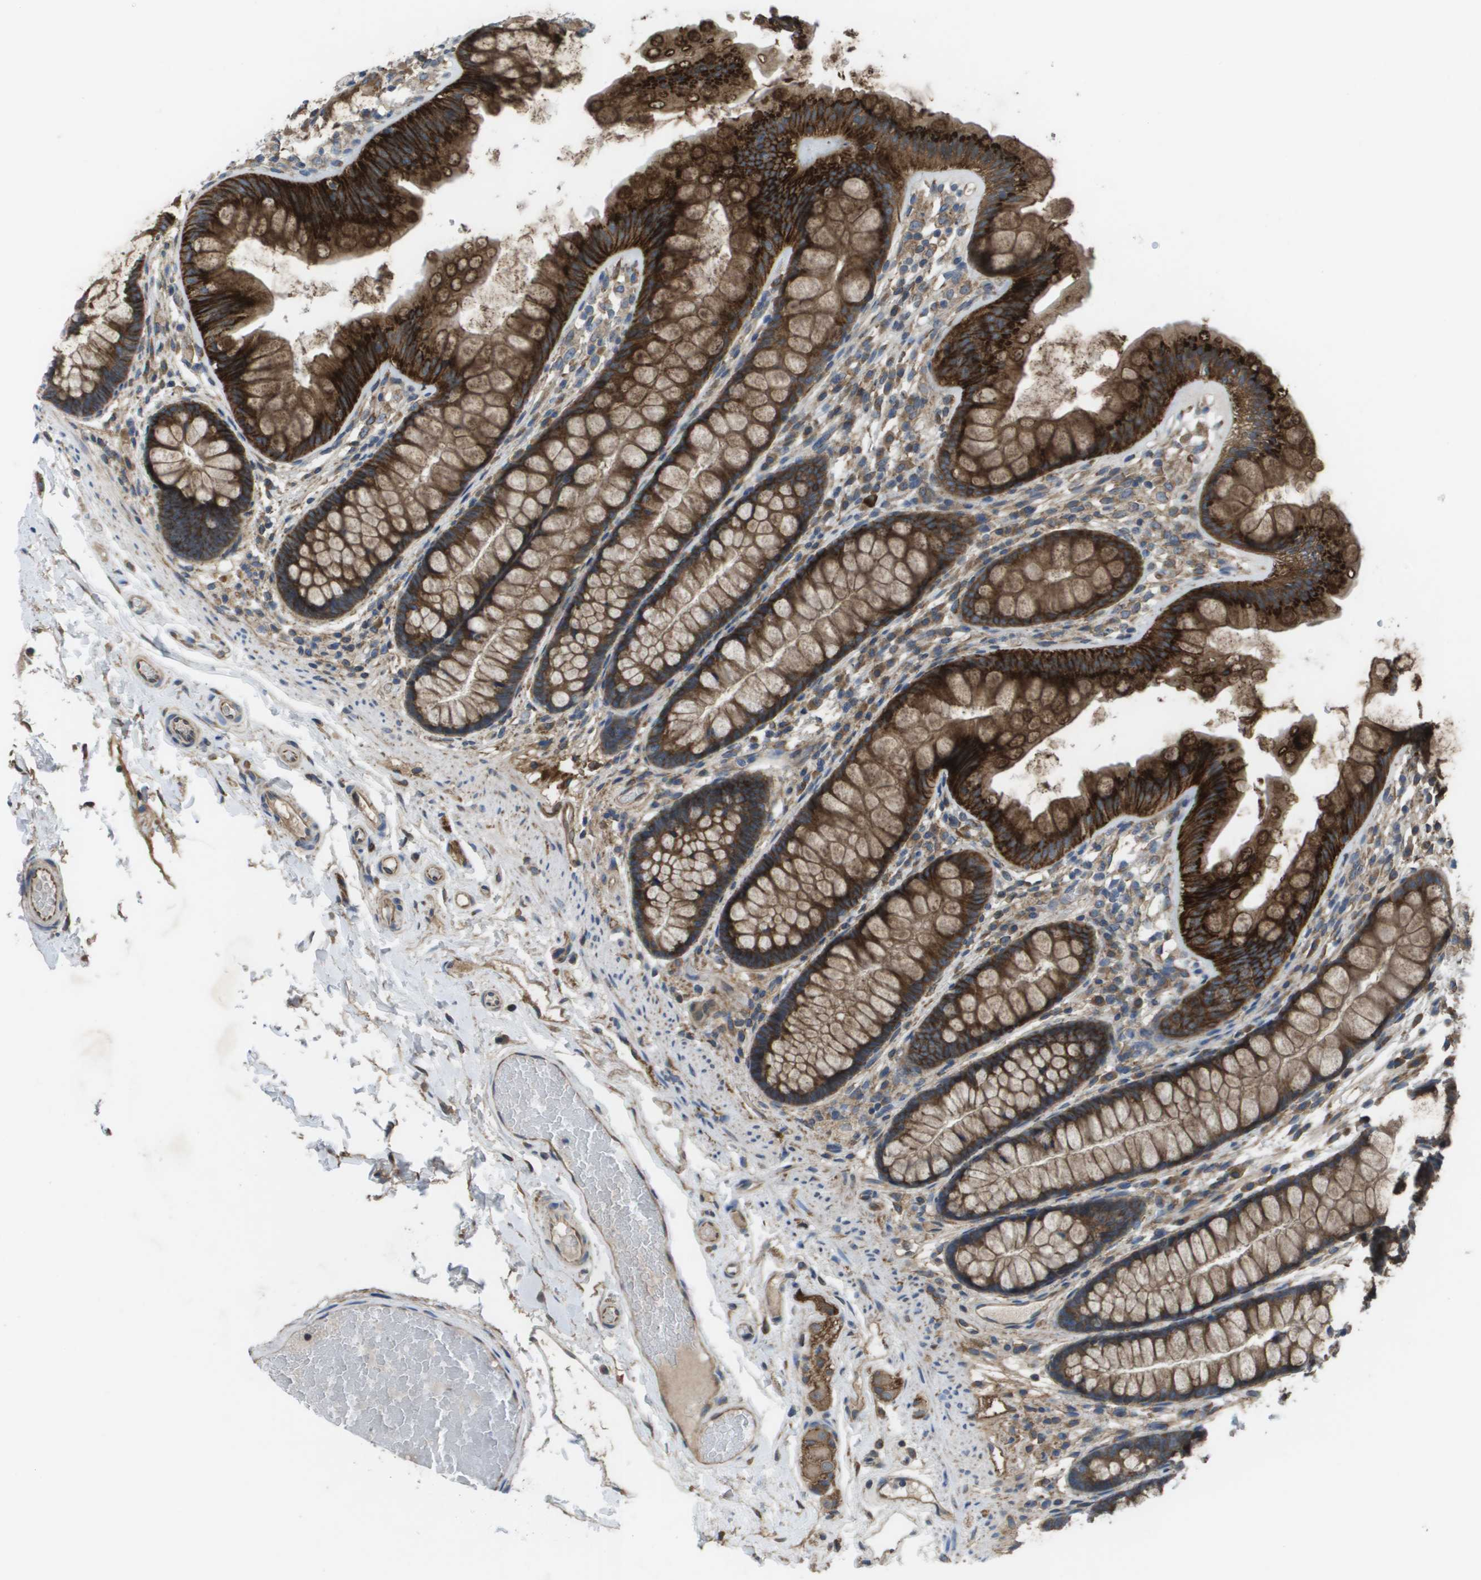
{"staining": {"intensity": "weak", "quantity": ">75%", "location": "cytoplasmic/membranous"}, "tissue": "colon", "cell_type": "Endothelial cells", "image_type": "normal", "snomed": [{"axis": "morphology", "description": "Normal tissue, NOS"}, {"axis": "topography", "description": "Colon"}], "caption": "Immunohistochemistry image of unremarkable colon: human colon stained using IHC shows low levels of weak protein expression localized specifically in the cytoplasmic/membranous of endothelial cells, appearing as a cytoplasmic/membranous brown color.", "gene": "CLCN2", "patient": {"sex": "female", "age": 56}}